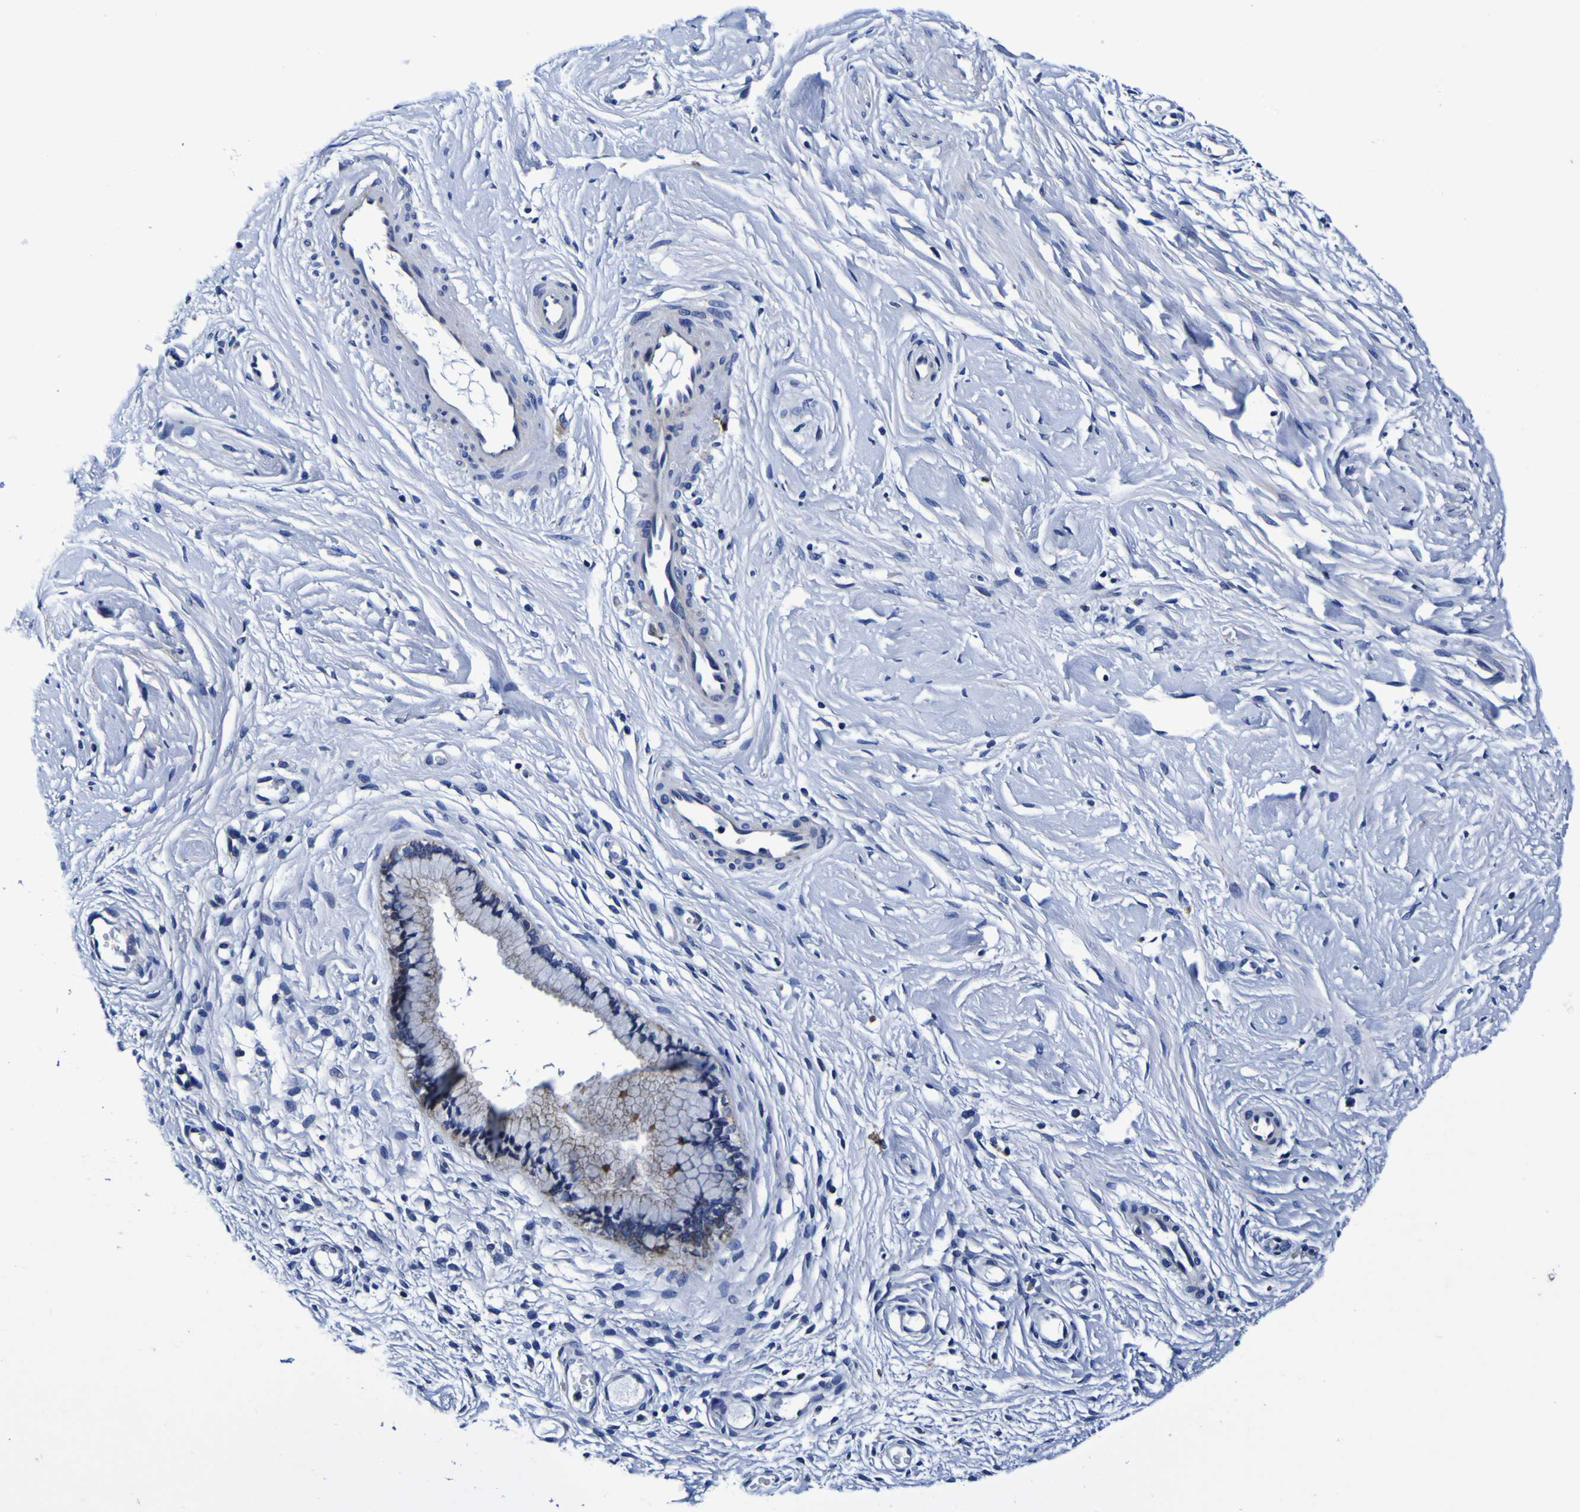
{"staining": {"intensity": "moderate", "quantity": "25%-75%", "location": "cytoplasmic/membranous"}, "tissue": "cervix", "cell_type": "Glandular cells", "image_type": "normal", "snomed": [{"axis": "morphology", "description": "Normal tissue, NOS"}, {"axis": "topography", "description": "Cervix"}], "caption": "Moderate cytoplasmic/membranous protein staining is identified in about 25%-75% of glandular cells in cervix.", "gene": "PDLIM4", "patient": {"sex": "female", "age": 65}}